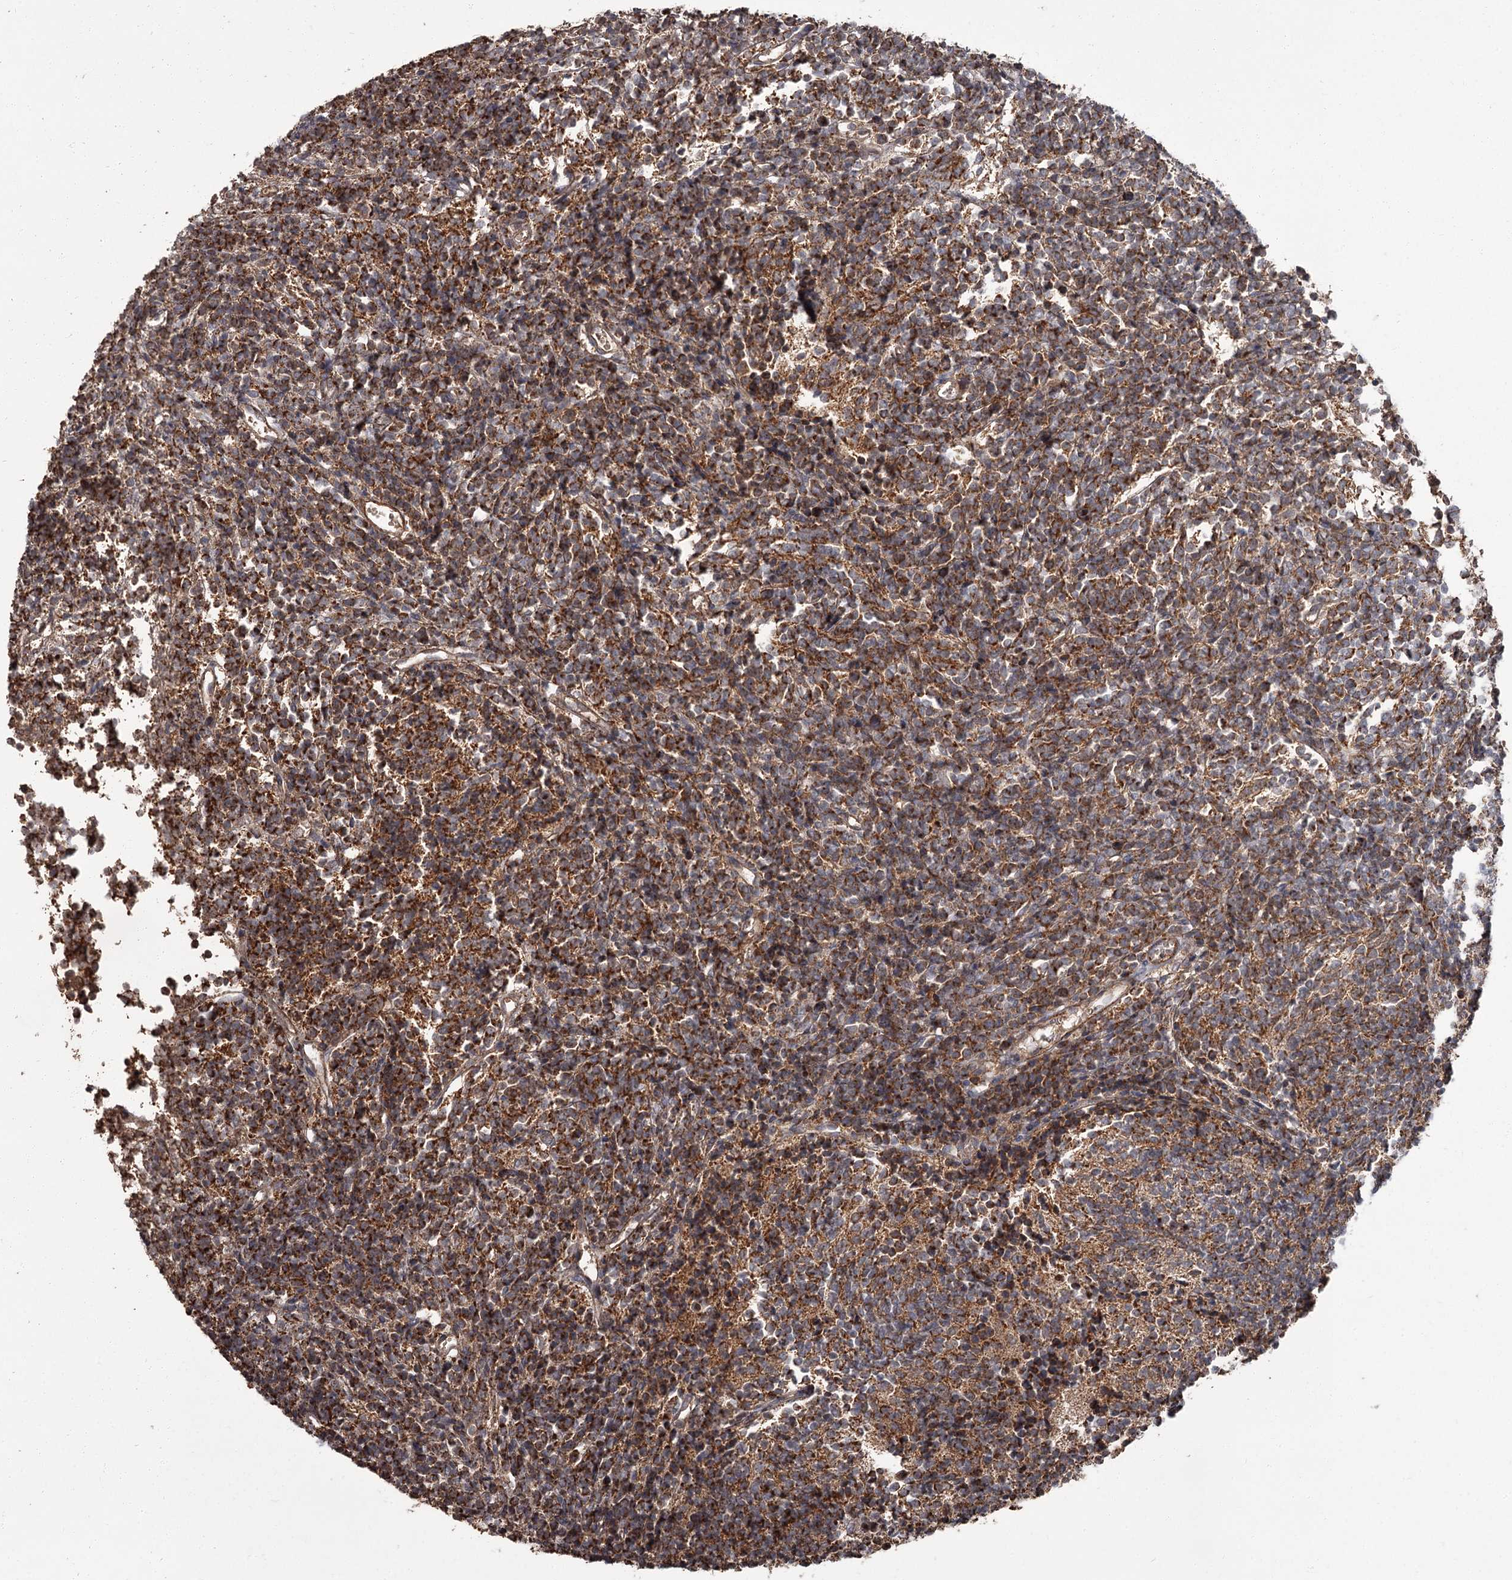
{"staining": {"intensity": "strong", "quantity": "25%-75%", "location": "cytoplasmic/membranous"}, "tissue": "glioma", "cell_type": "Tumor cells", "image_type": "cancer", "snomed": [{"axis": "morphology", "description": "Glioma, malignant, Low grade"}, {"axis": "topography", "description": "Brain"}], "caption": "Immunohistochemistry (IHC) of human glioma shows high levels of strong cytoplasmic/membranous expression in about 25%-75% of tumor cells. The protein is stained brown, and the nuclei are stained in blue (DAB IHC with brightfield microscopy, high magnification).", "gene": "THAP9", "patient": {"sex": "female", "age": 1}}